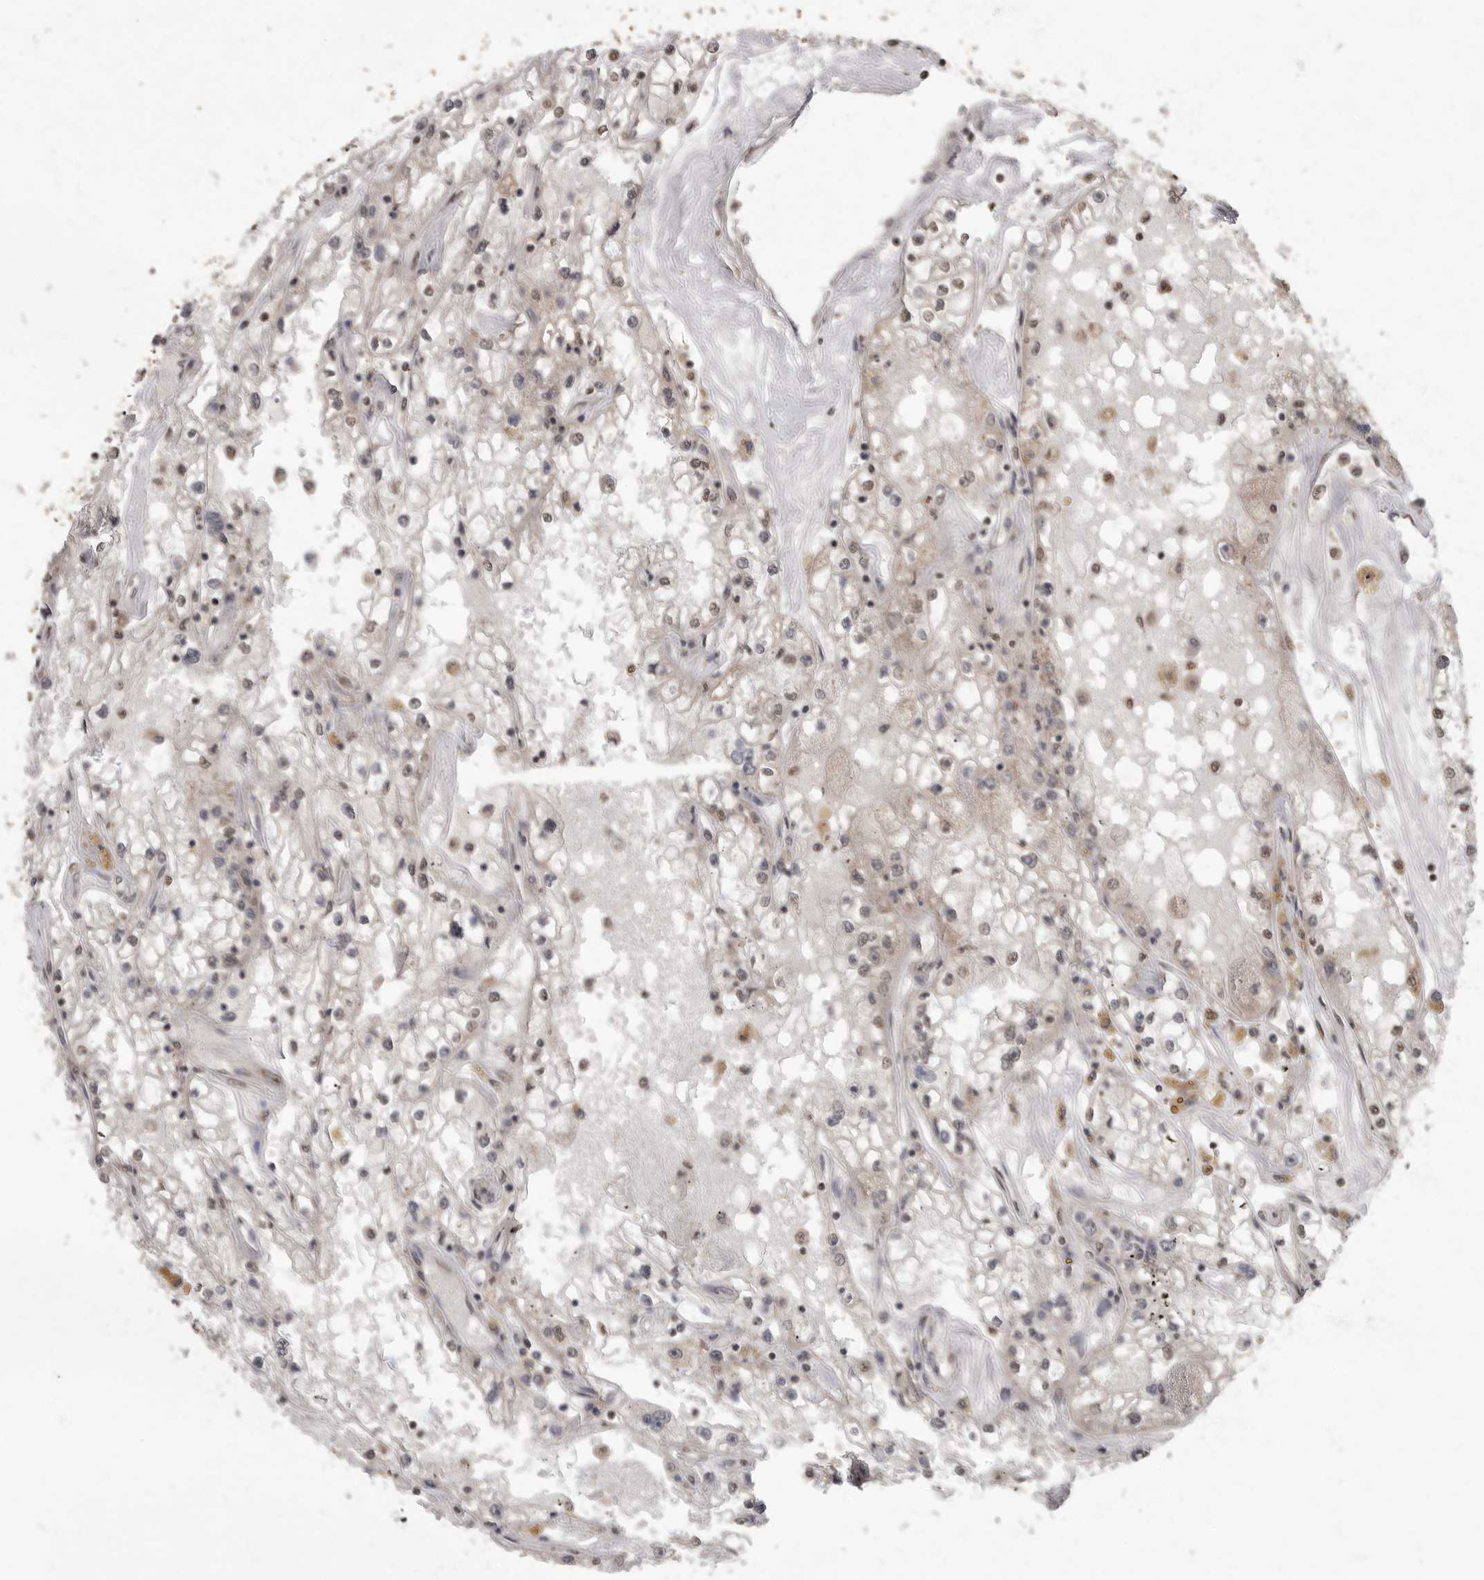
{"staining": {"intensity": "weak", "quantity": "<25%", "location": "cytoplasmic/membranous"}, "tissue": "renal cancer", "cell_type": "Tumor cells", "image_type": "cancer", "snomed": [{"axis": "morphology", "description": "Adenocarcinoma, NOS"}, {"axis": "topography", "description": "Kidney"}], "caption": "Renal cancer was stained to show a protein in brown. There is no significant expression in tumor cells.", "gene": "MAFG", "patient": {"sex": "male", "age": 56}}